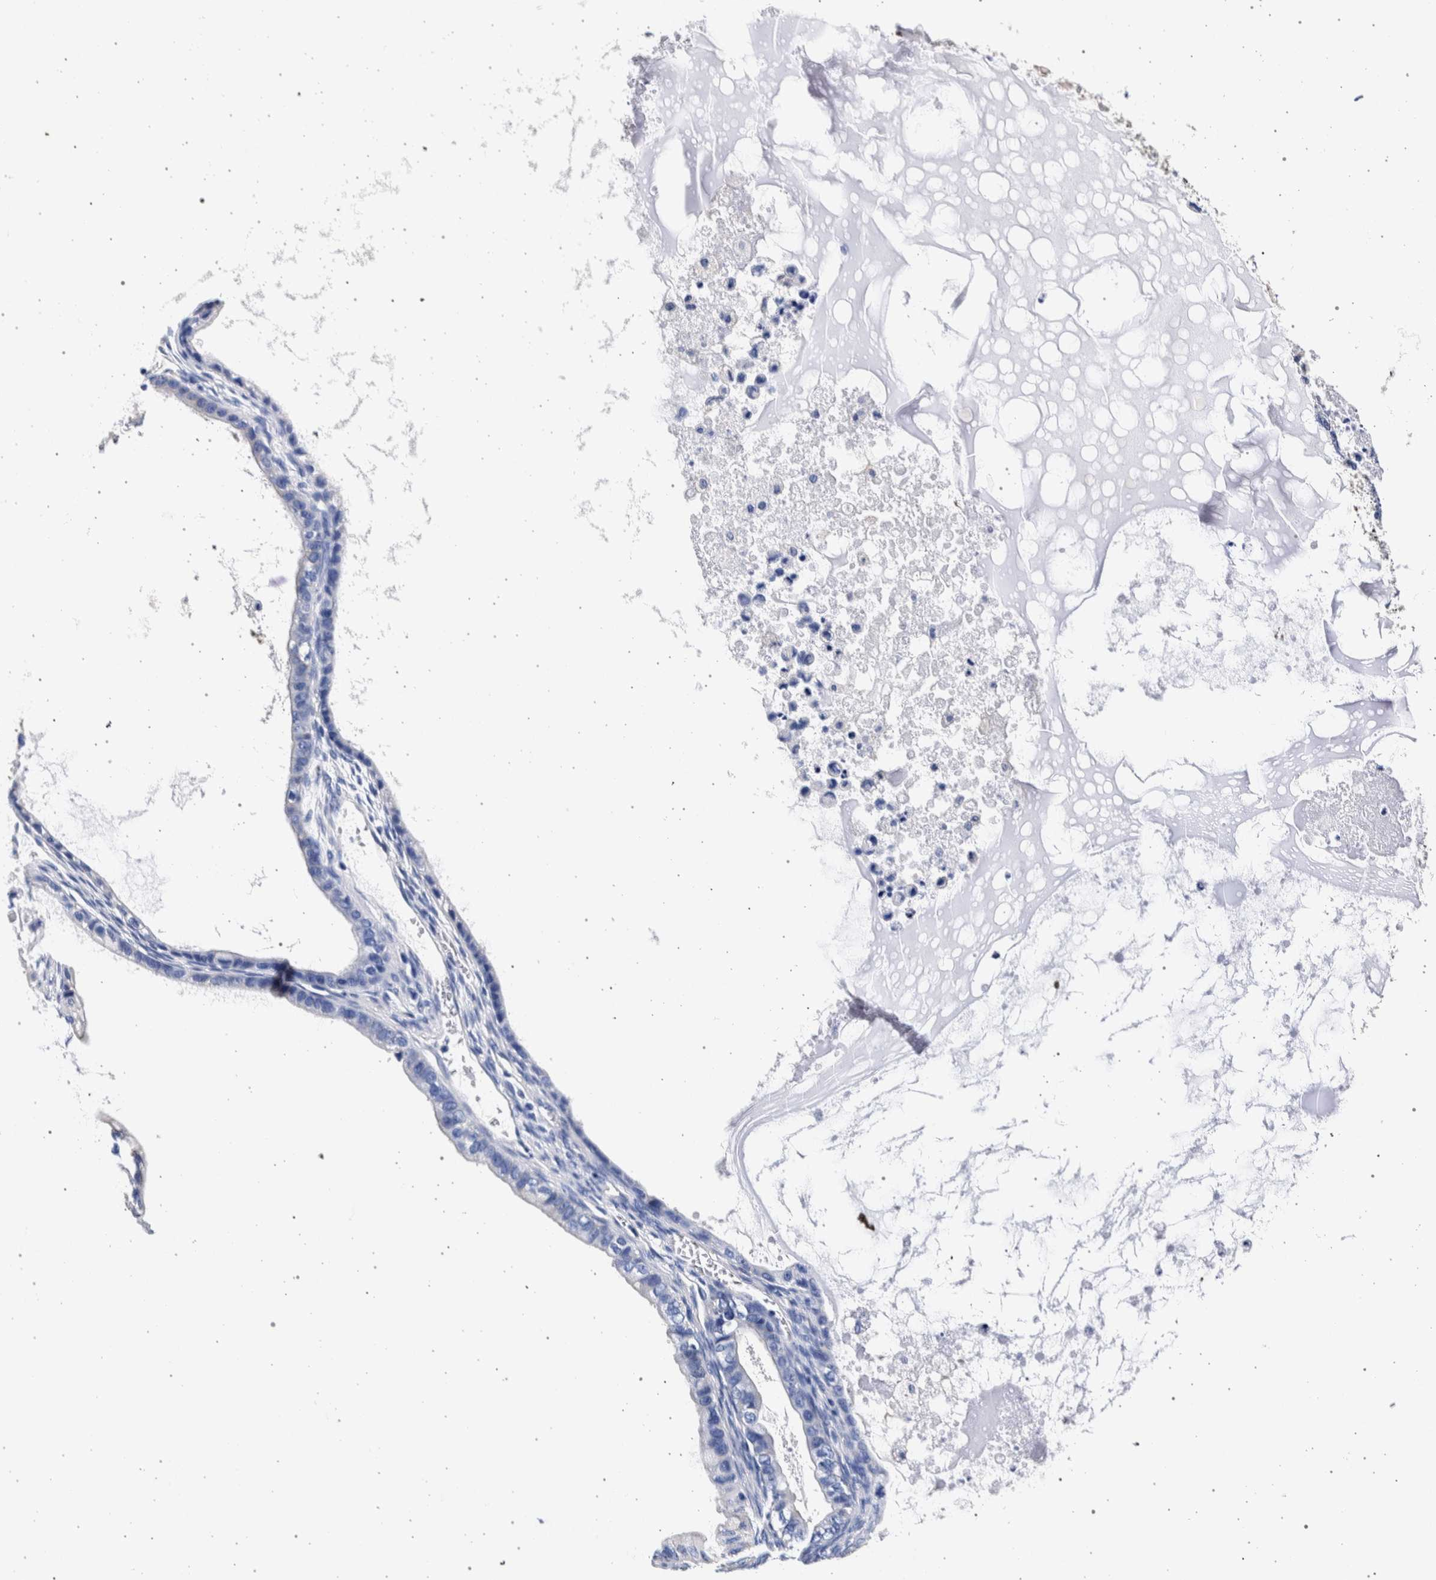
{"staining": {"intensity": "negative", "quantity": "none", "location": "none"}, "tissue": "ovarian cancer", "cell_type": "Tumor cells", "image_type": "cancer", "snomed": [{"axis": "morphology", "description": "Cystadenocarcinoma, mucinous, NOS"}, {"axis": "topography", "description": "Ovary"}], "caption": "Immunohistochemical staining of ovarian cancer exhibits no significant staining in tumor cells.", "gene": "NIBAN2", "patient": {"sex": "female", "age": 80}}